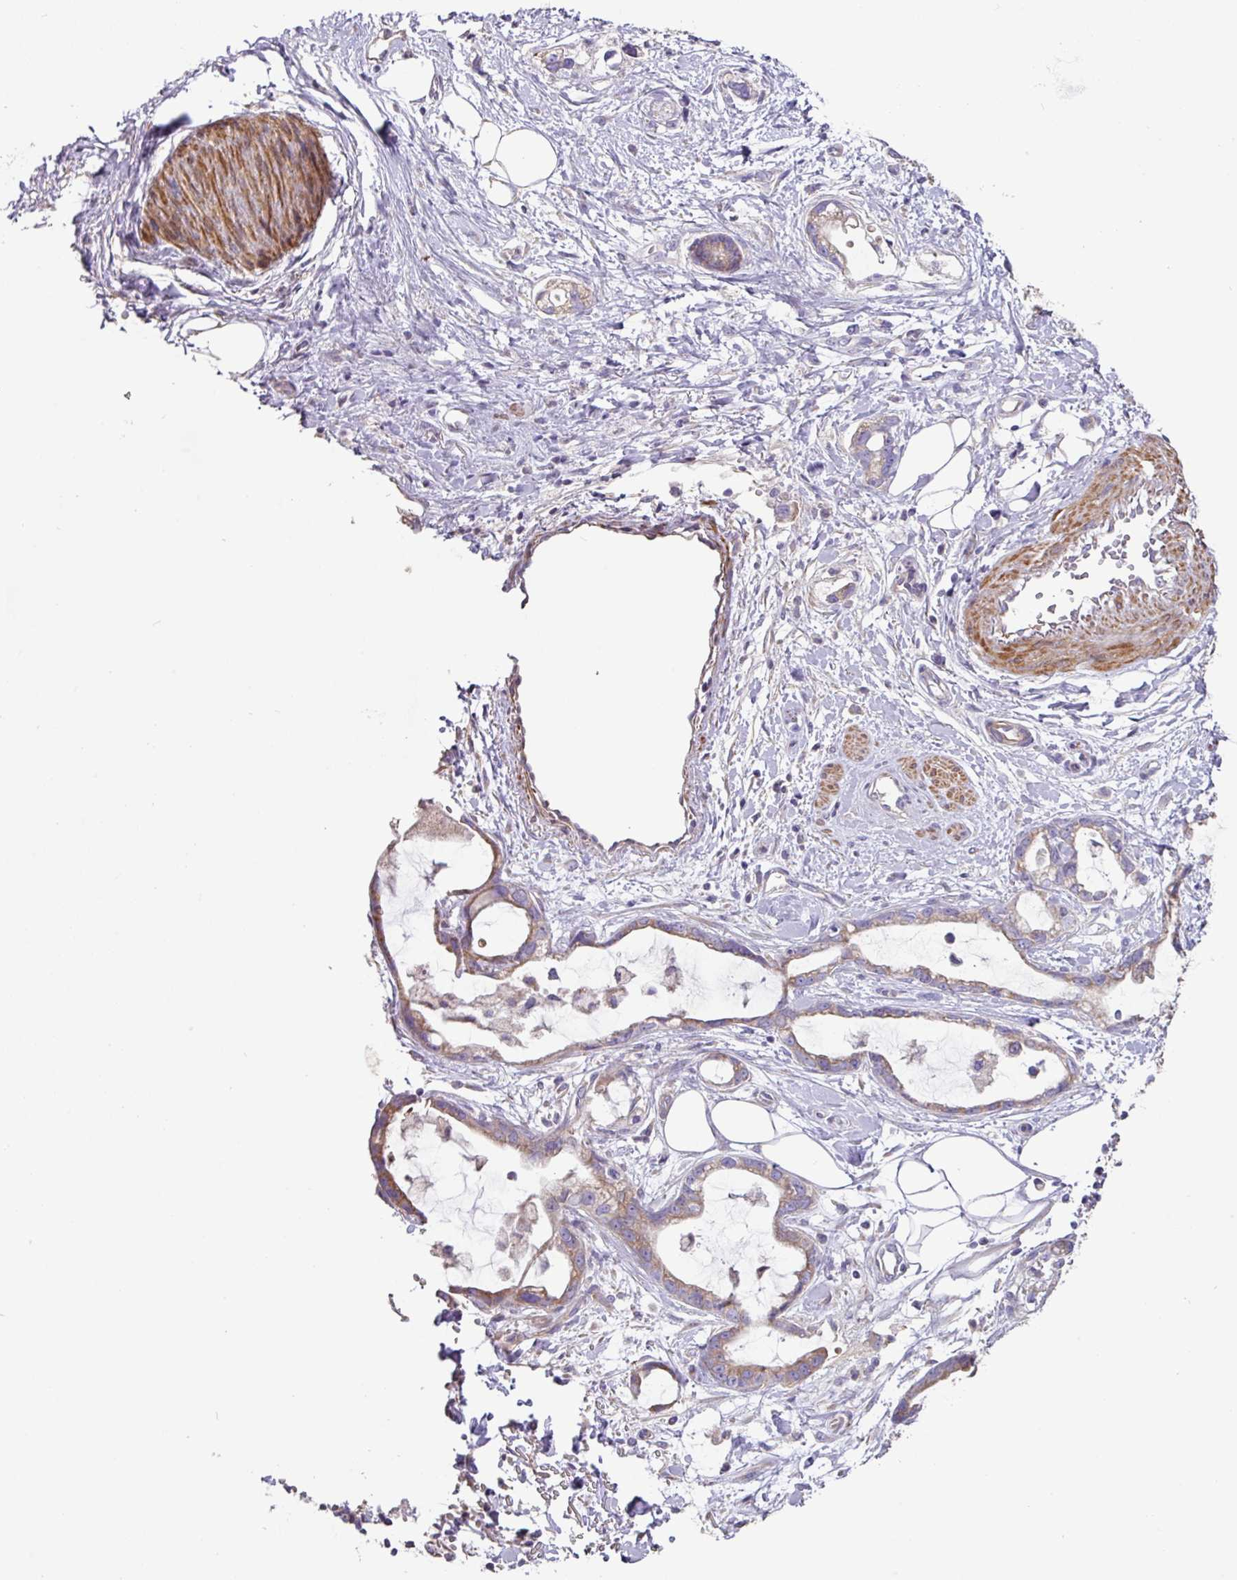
{"staining": {"intensity": "weak", "quantity": ">75%", "location": "cytoplasmic/membranous"}, "tissue": "stomach cancer", "cell_type": "Tumor cells", "image_type": "cancer", "snomed": [{"axis": "morphology", "description": "Adenocarcinoma, NOS"}, {"axis": "topography", "description": "Stomach"}], "caption": "Stomach cancer (adenocarcinoma) was stained to show a protein in brown. There is low levels of weak cytoplasmic/membranous staining in about >75% of tumor cells.", "gene": "MRRF", "patient": {"sex": "male", "age": 55}}